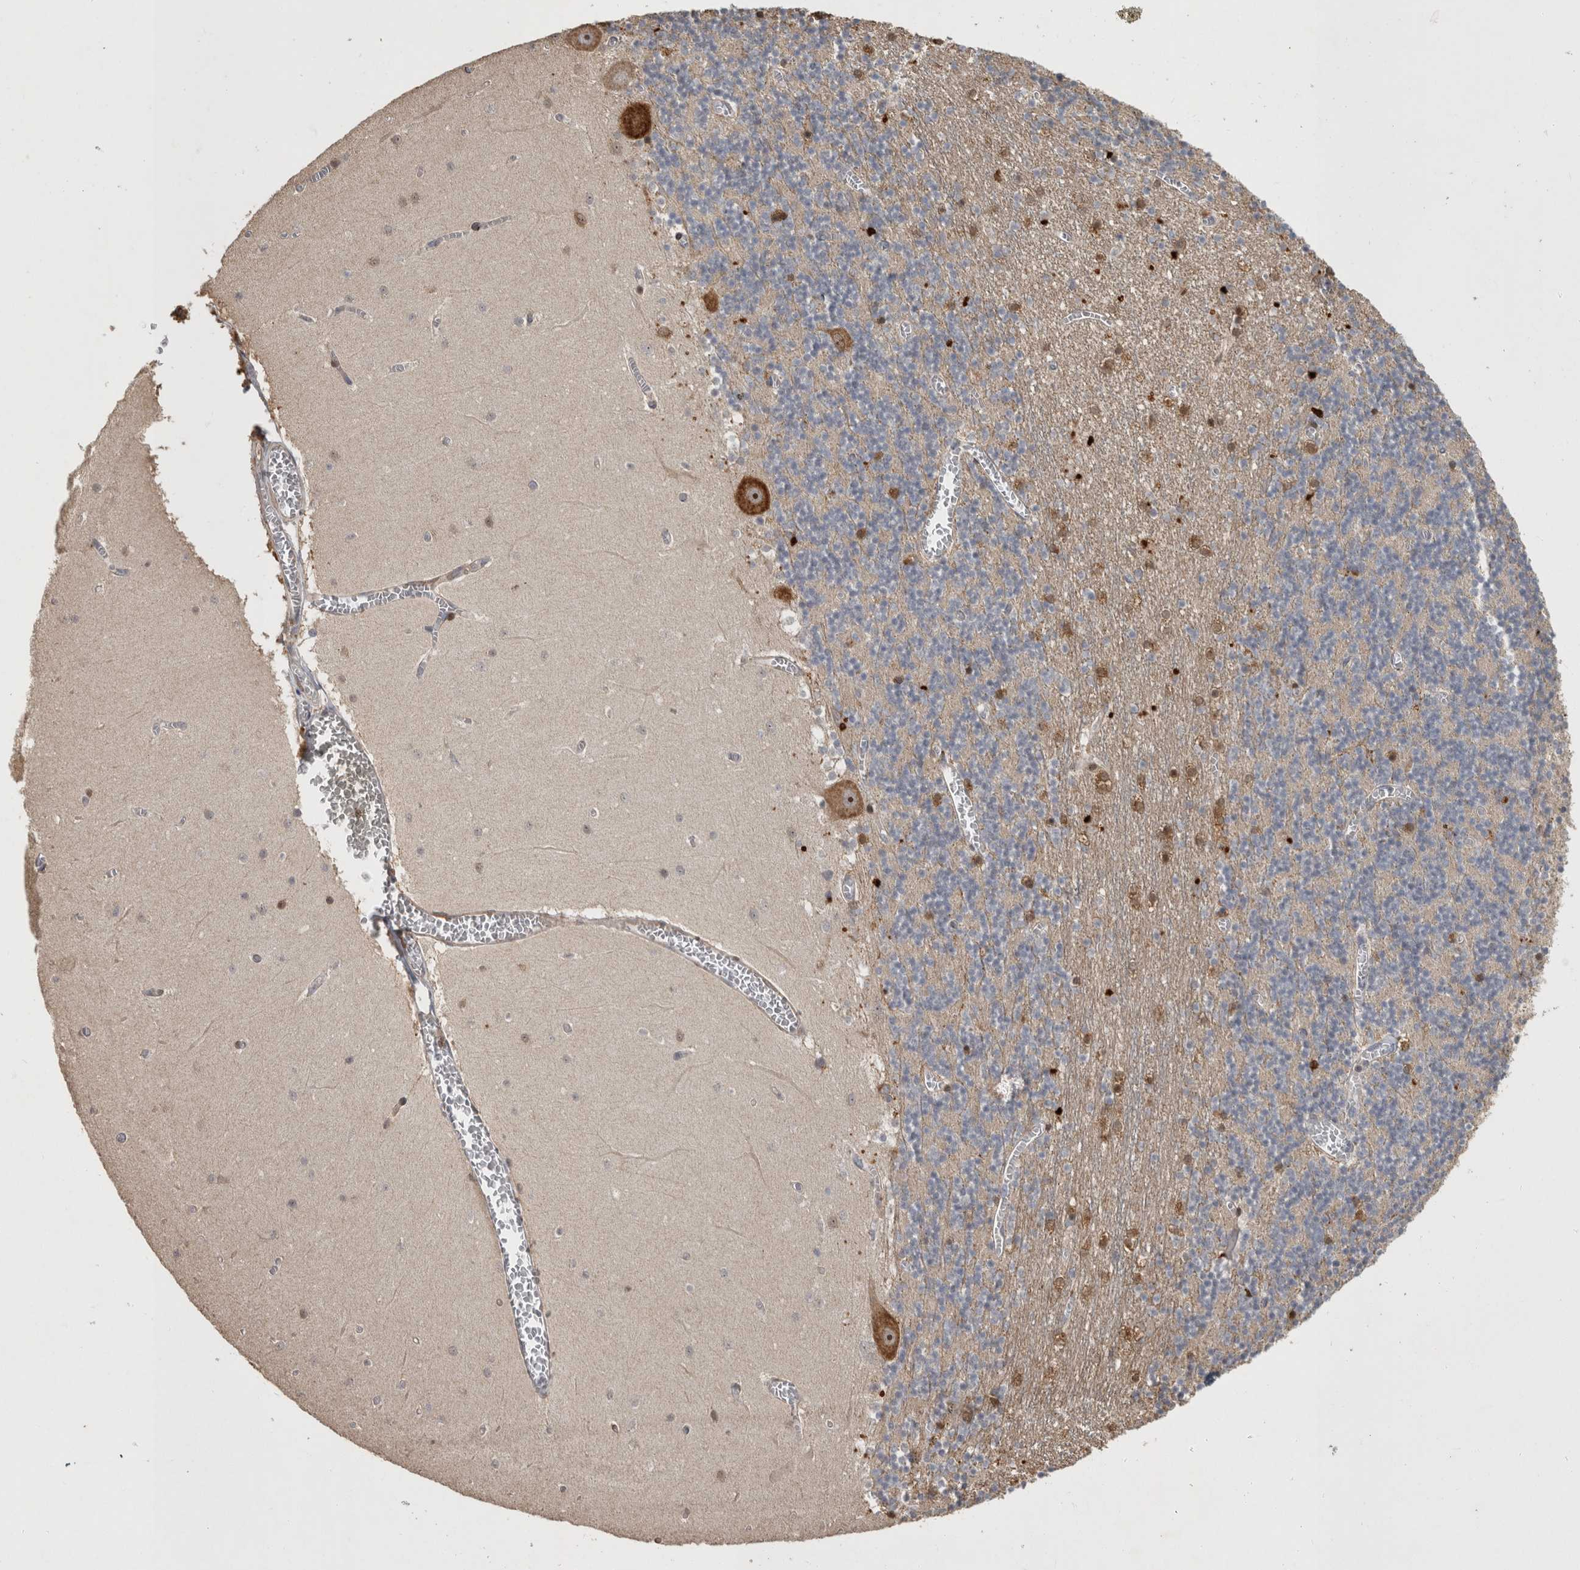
{"staining": {"intensity": "weak", "quantity": "<25%", "location": "cytoplasmic/membranous"}, "tissue": "cerebellum", "cell_type": "Cells in granular layer", "image_type": "normal", "snomed": [{"axis": "morphology", "description": "Normal tissue, NOS"}, {"axis": "topography", "description": "Cerebellum"}], "caption": "The immunohistochemistry micrograph has no significant expression in cells in granular layer of cerebellum.", "gene": "ATXN2", "patient": {"sex": "female", "age": 28}}